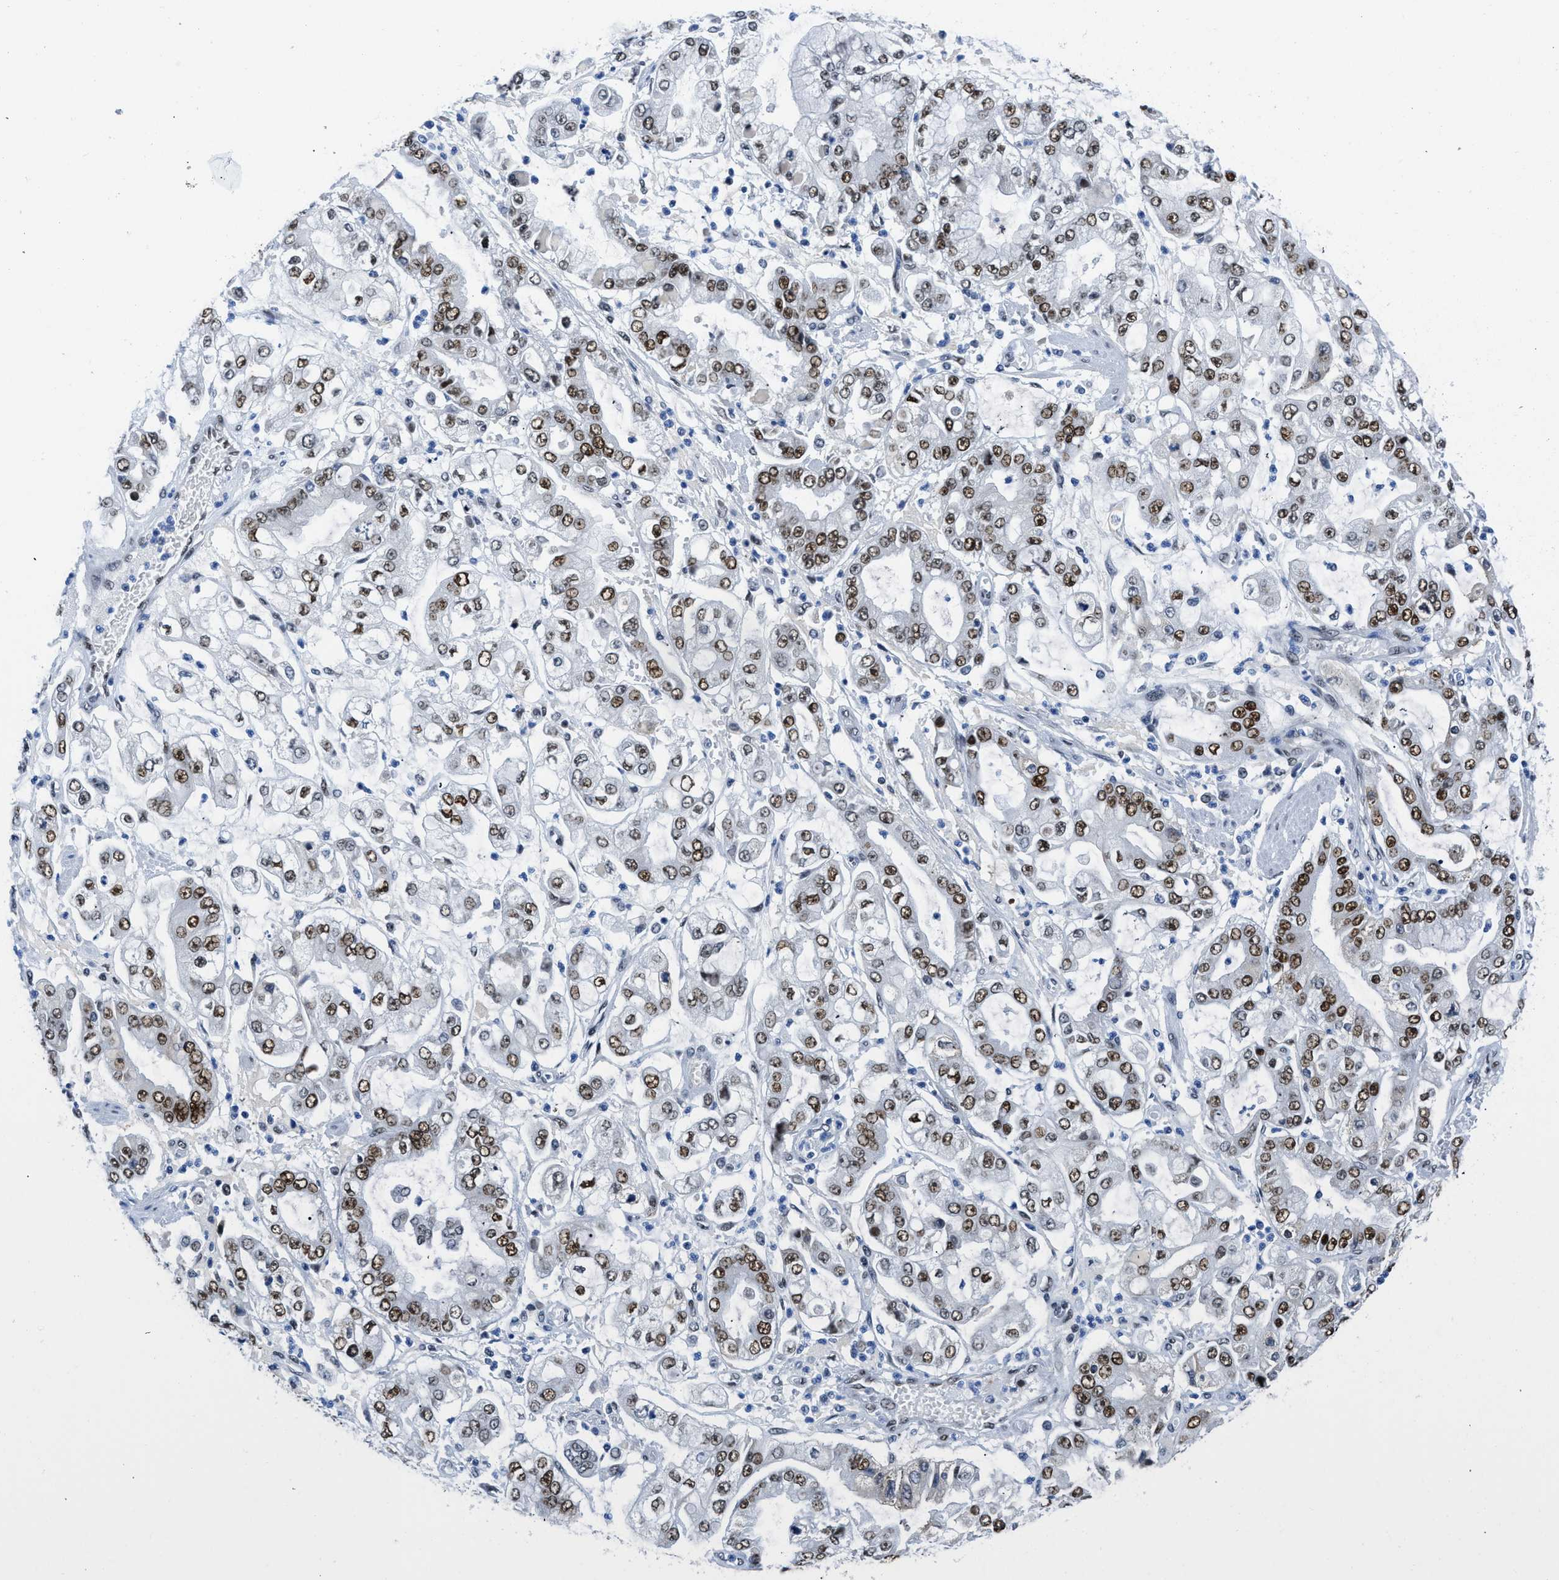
{"staining": {"intensity": "strong", "quantity": ">75%", "location": "nuclear"}, "tissue": "stomach cancer", "cell_type": "Tumor cells", "image_type": "cancer", "snomed": [{"axis": "morphology", "description": "Adenocarcinoma, NOS"}, {"axis": "topography", "description": "Stomach"}], "caption": "Adenocarcinoma (stomach) stained with immunohistochemistry (IHC) shows strong nuclear positivity in approximately >75% of tumor cells. (DAB IHC with brightfield microscopy, high magnification).", "gene": "SMARCAD1", "patient": {"sex": "male", "age": 76}}